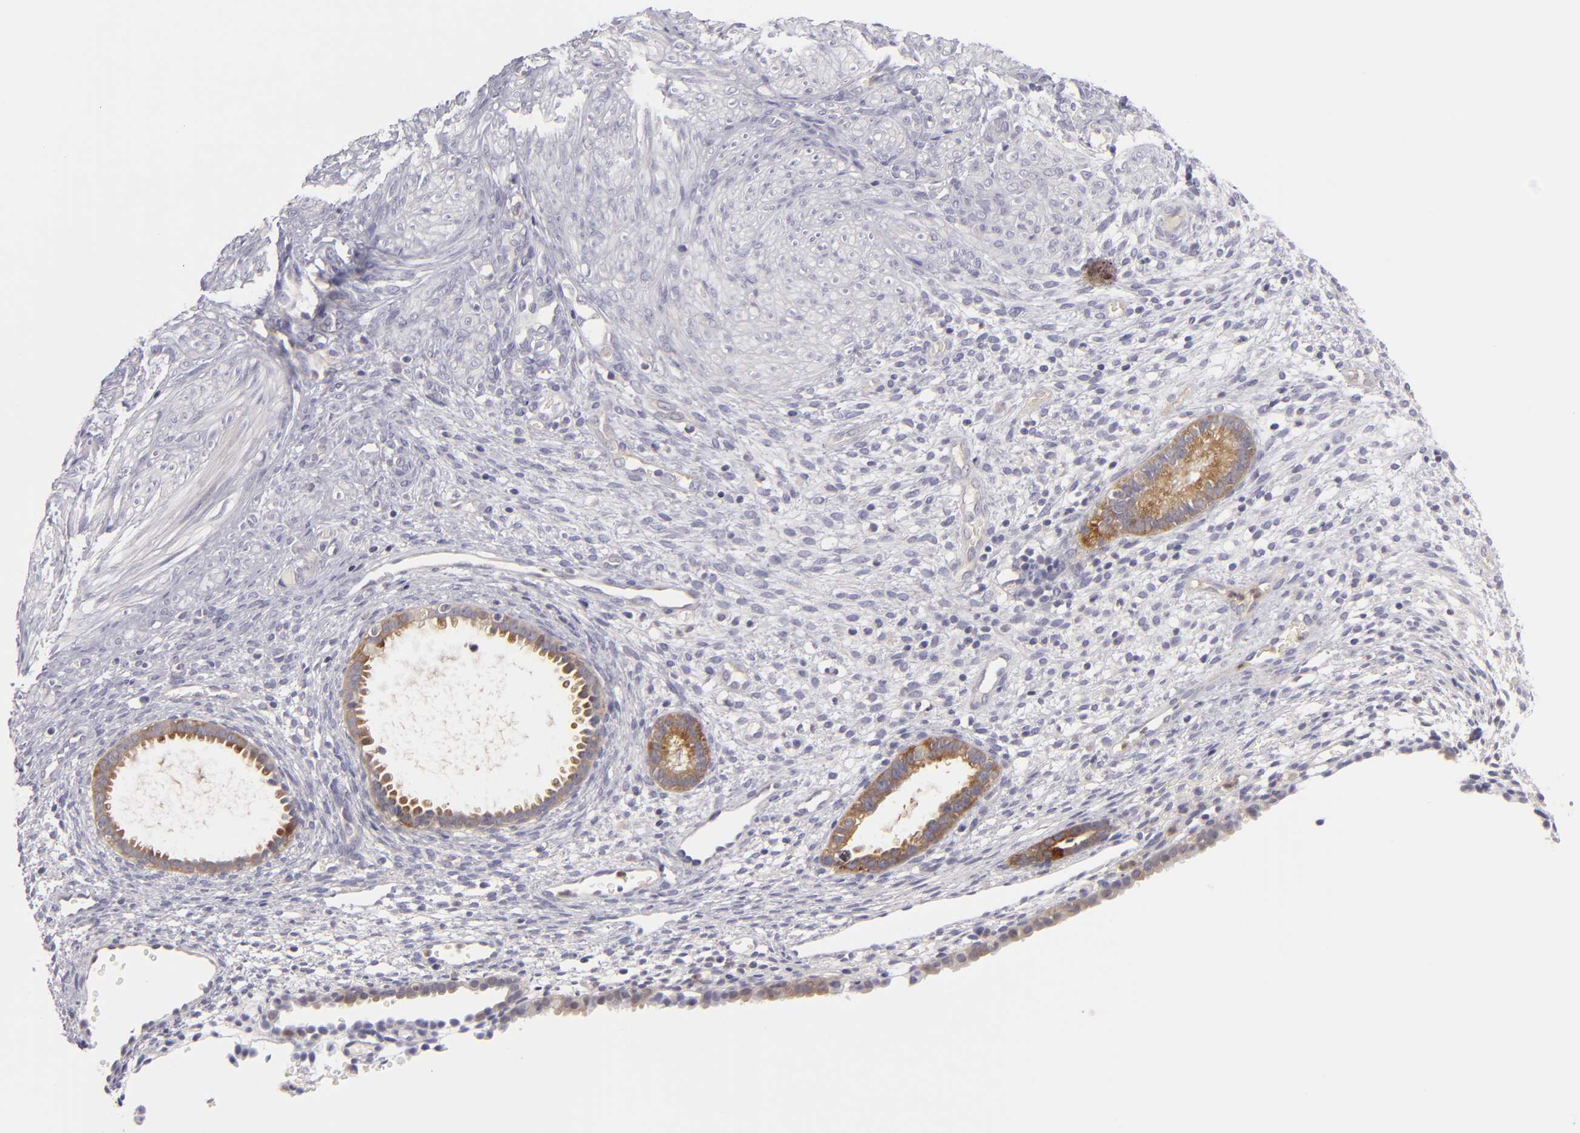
{"staining": {"intensity": "negative", "quantity": "none", "location": "none"}, "tissue": "endometrium", "cell_type": "Cells in endometrial stroma", "image_type": "normal", "snomed": [{"axis": "morphology", "description": "Normal tissue, NOS"}, {"axis": "topography", "description": "Endometrium"}], "caption": "The histopathology image displays no significant expression in cells in endometrial stroma of endometrium. (Brightfield microscopy of DAB immunohistochemistry (IHC) at high magnification).", "gene": "MMP10", "patient": {"sex": "female", "age": 72}}